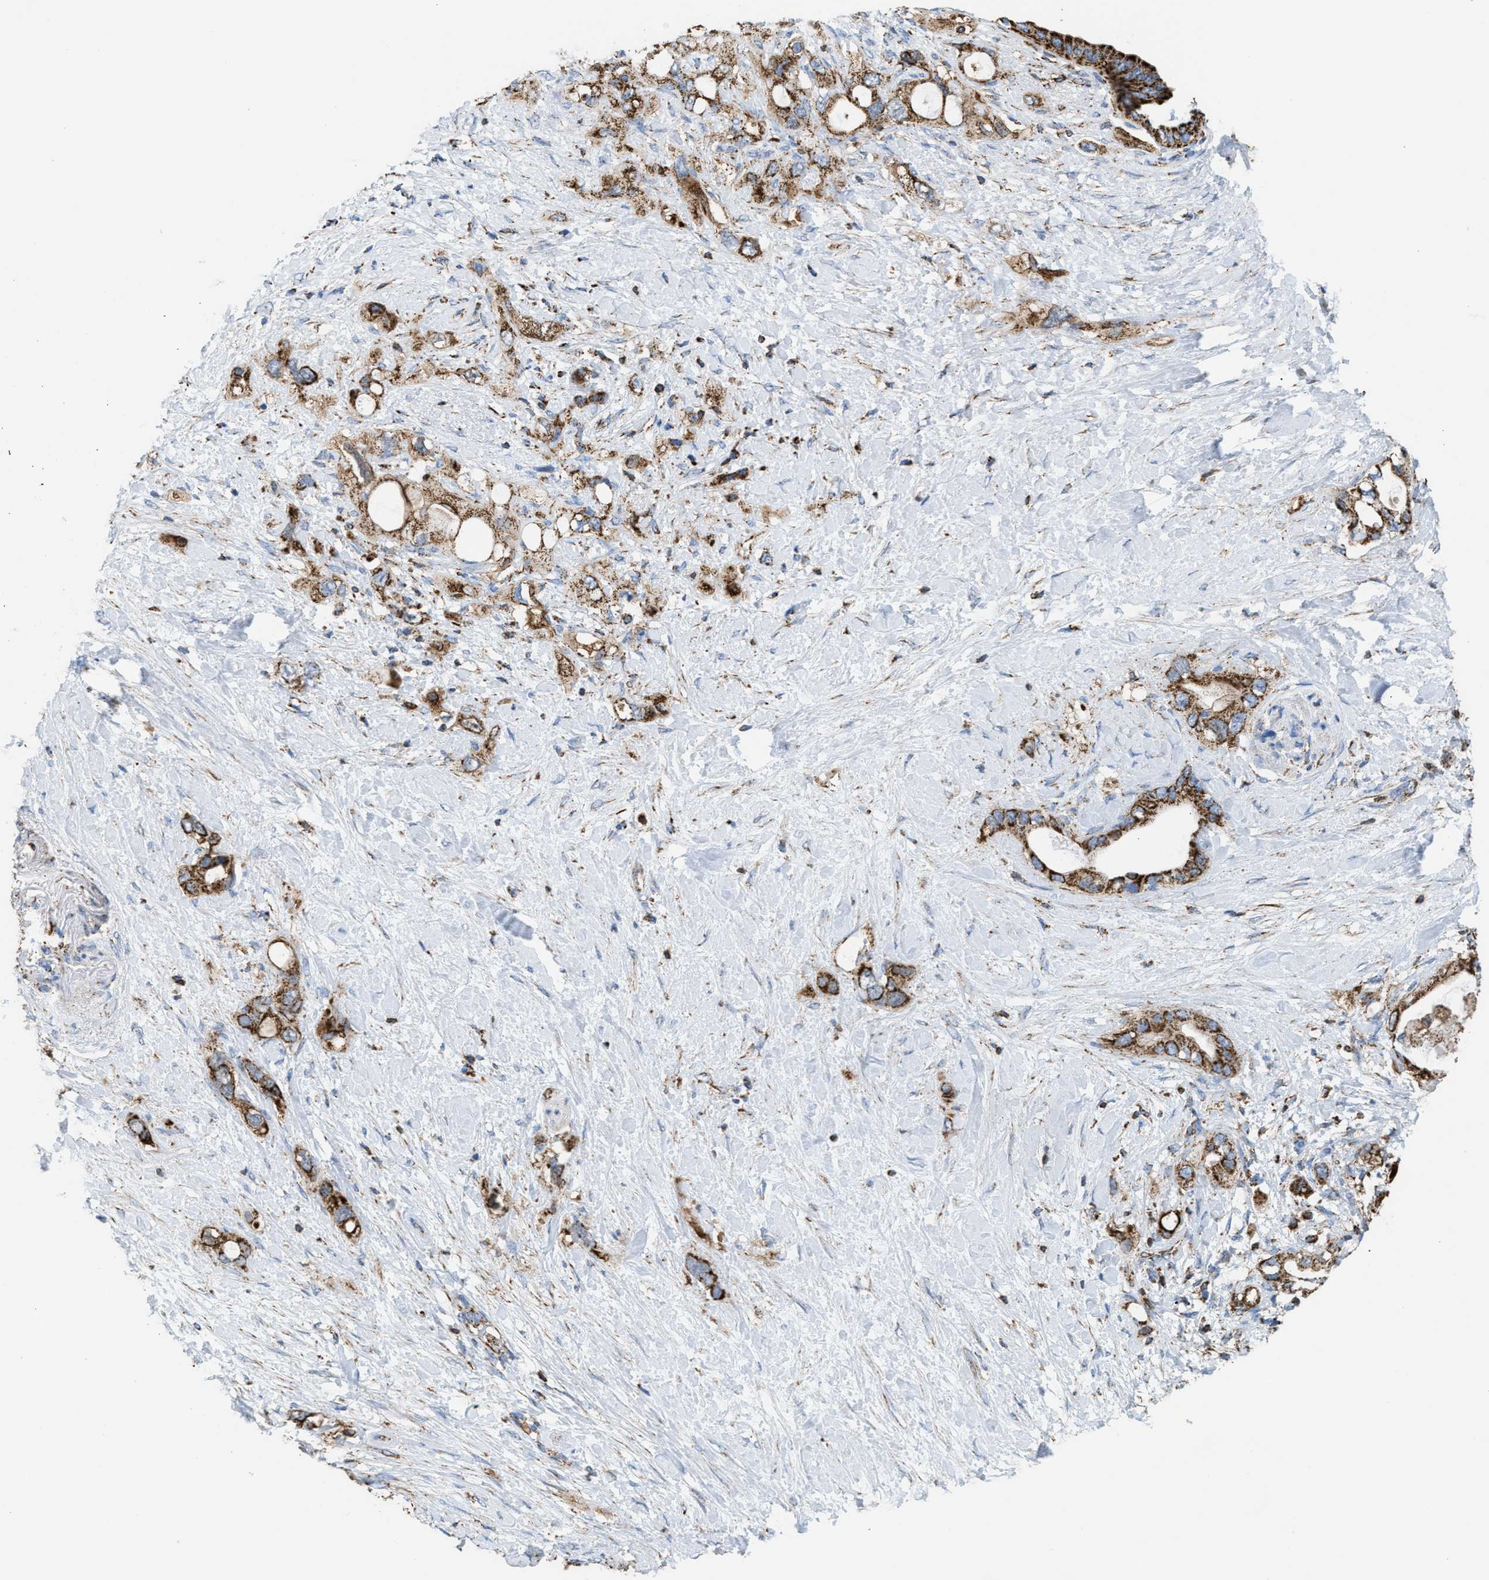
{"staining": {"intensity": "strong", "quantity": ">75%", "location": "cytoplasmic/membranous"}, "tissue": "pancreatic cancer", "cell_type": "Tumor cells", "image_type": "cancer", "snomed": [{"axis": "morphology", "description": "Adenocarcinoma, NOS"}, {"axis": "topography", "description": "Pancreas"}], "caption": "DAB immunohistochemical staining of adenocarcinoma (pancreatic) demonstrates strong cytoplasmic/membranous protein staining in about >75% of tumor cells.", "gene": "ECHS1", "patient": {"sex": "female", "age": 56}}